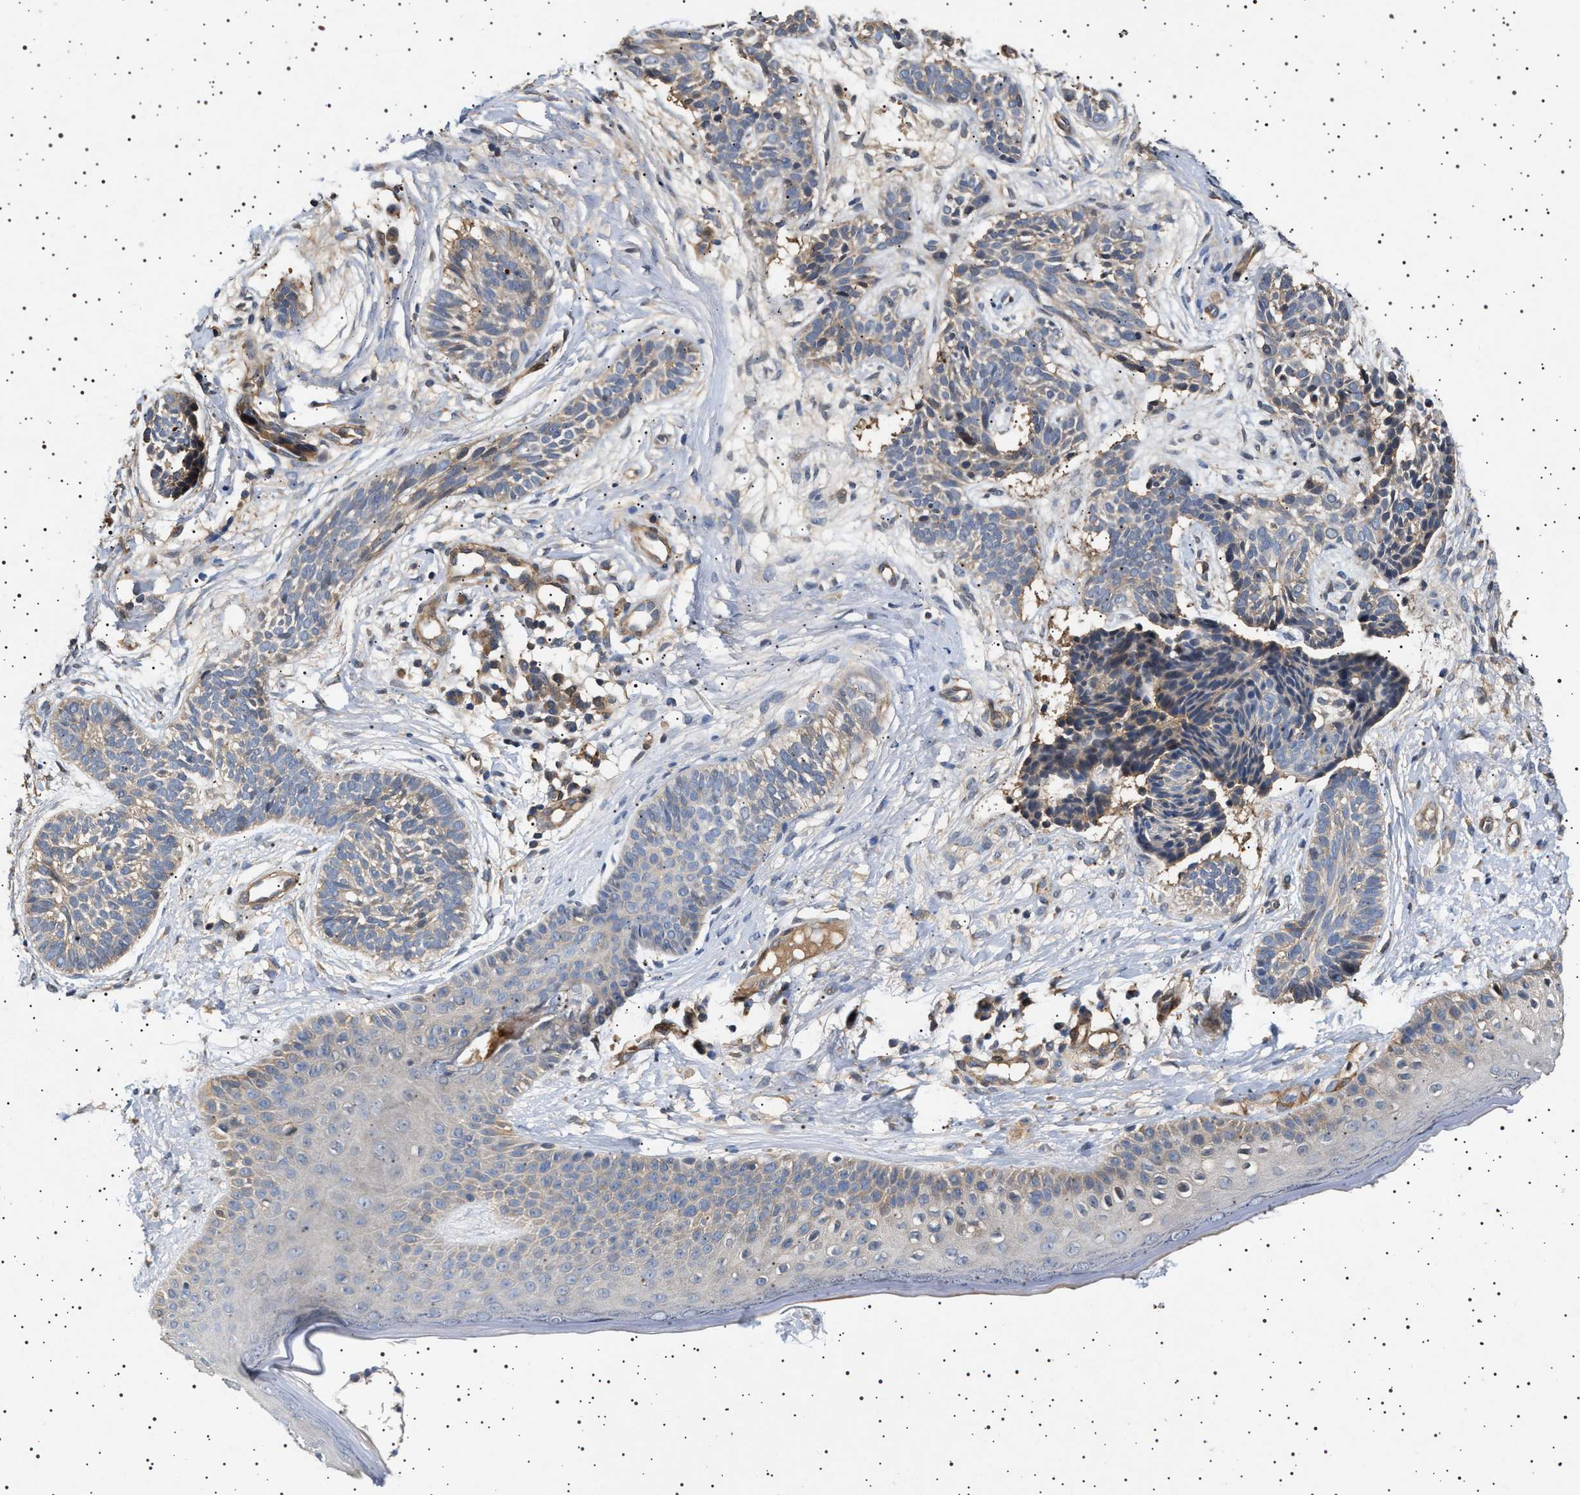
{"staining": {"intensity": "weak", "quantity": "<25%", "location": "cytoplasmic/membranous"}, "tissue": "skin cancer", "cell_type": "Tumor cells", "image_type": "cancer", "snomed": [{"axis": "morphology", "description": "Normal tissue, NOS"}, {"axis": "morphology", "description": "Basal cell carcinoma"}, {"axis": "topography", "description": "Skin"}], "caption": "Immunohistochemistry (IHC) micrograph of skin cancer stained for a protein (brown), which demonstrates no staining in tumor cells. Brightfield microscopy of IHC stained with DAB (3,3'-diaminobenzidine) (brown) and hematoxylin (blue), captured at high magnification.", "gene": "GUCY1B1", "patient": {"sex": "male", "age": 63}}